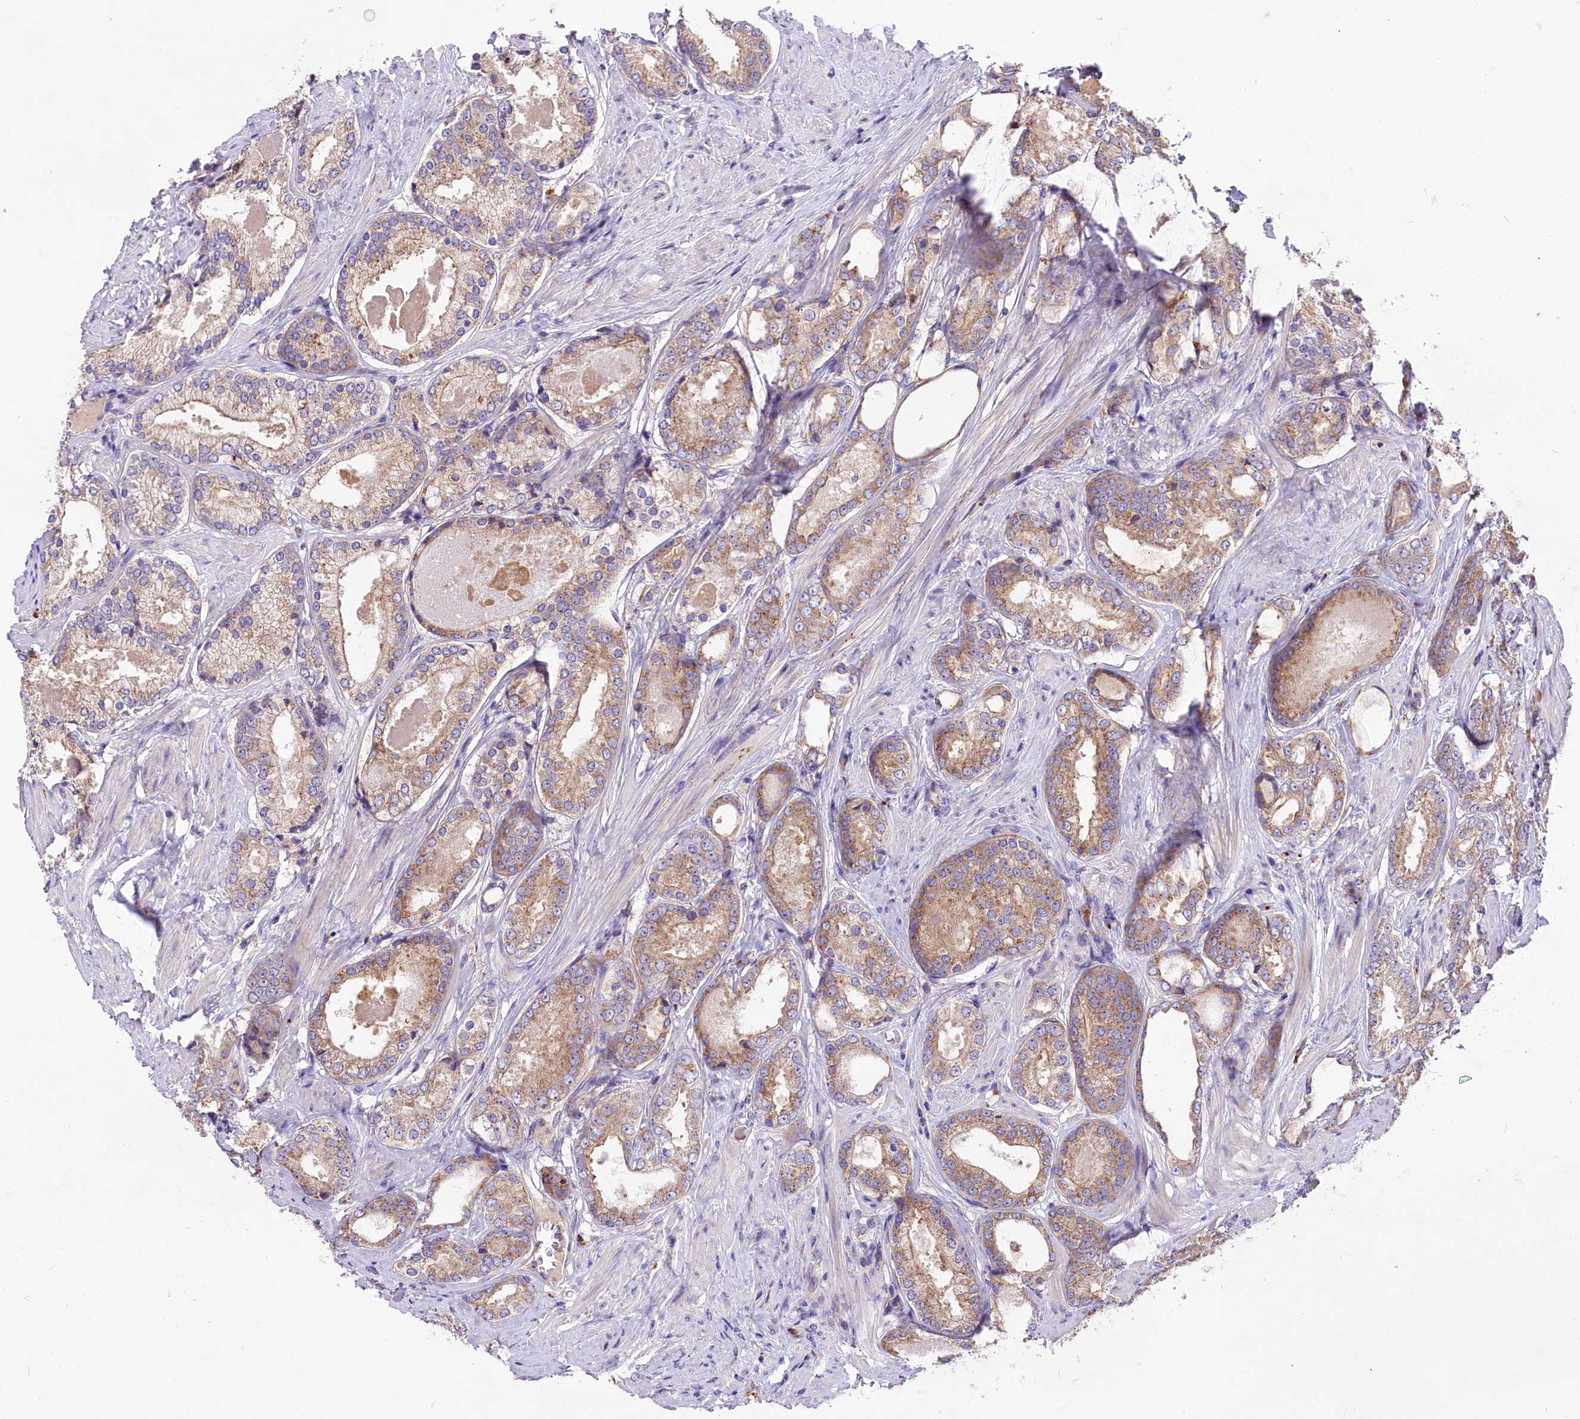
{"staining": {"intensity": "moderate", "quantity": "25%-75%", "location": "cytoplasmic/membranous"}, "tissue": "prostate cancer", "cell_type": "Tumor cells", "image_type": "cancer", "snomed": [{"axis": "morphology", "description": "Adenocarcinoma, Low grade"}, {"axis": "topography", "description": "Prostate"}], "caption": "A medium amount of moderate cytoplasmic/membranous staining is identified in approximately 25%-75% of tumor cells in prostate low-grade adenocarcinoma tissue. The staining was performed using DAB, with brown indicating positive protein expression. Nuclei are stained blue with hematoxylin.", "gene": "PEMT", "patient": {"sex": "male", "age": 68}}